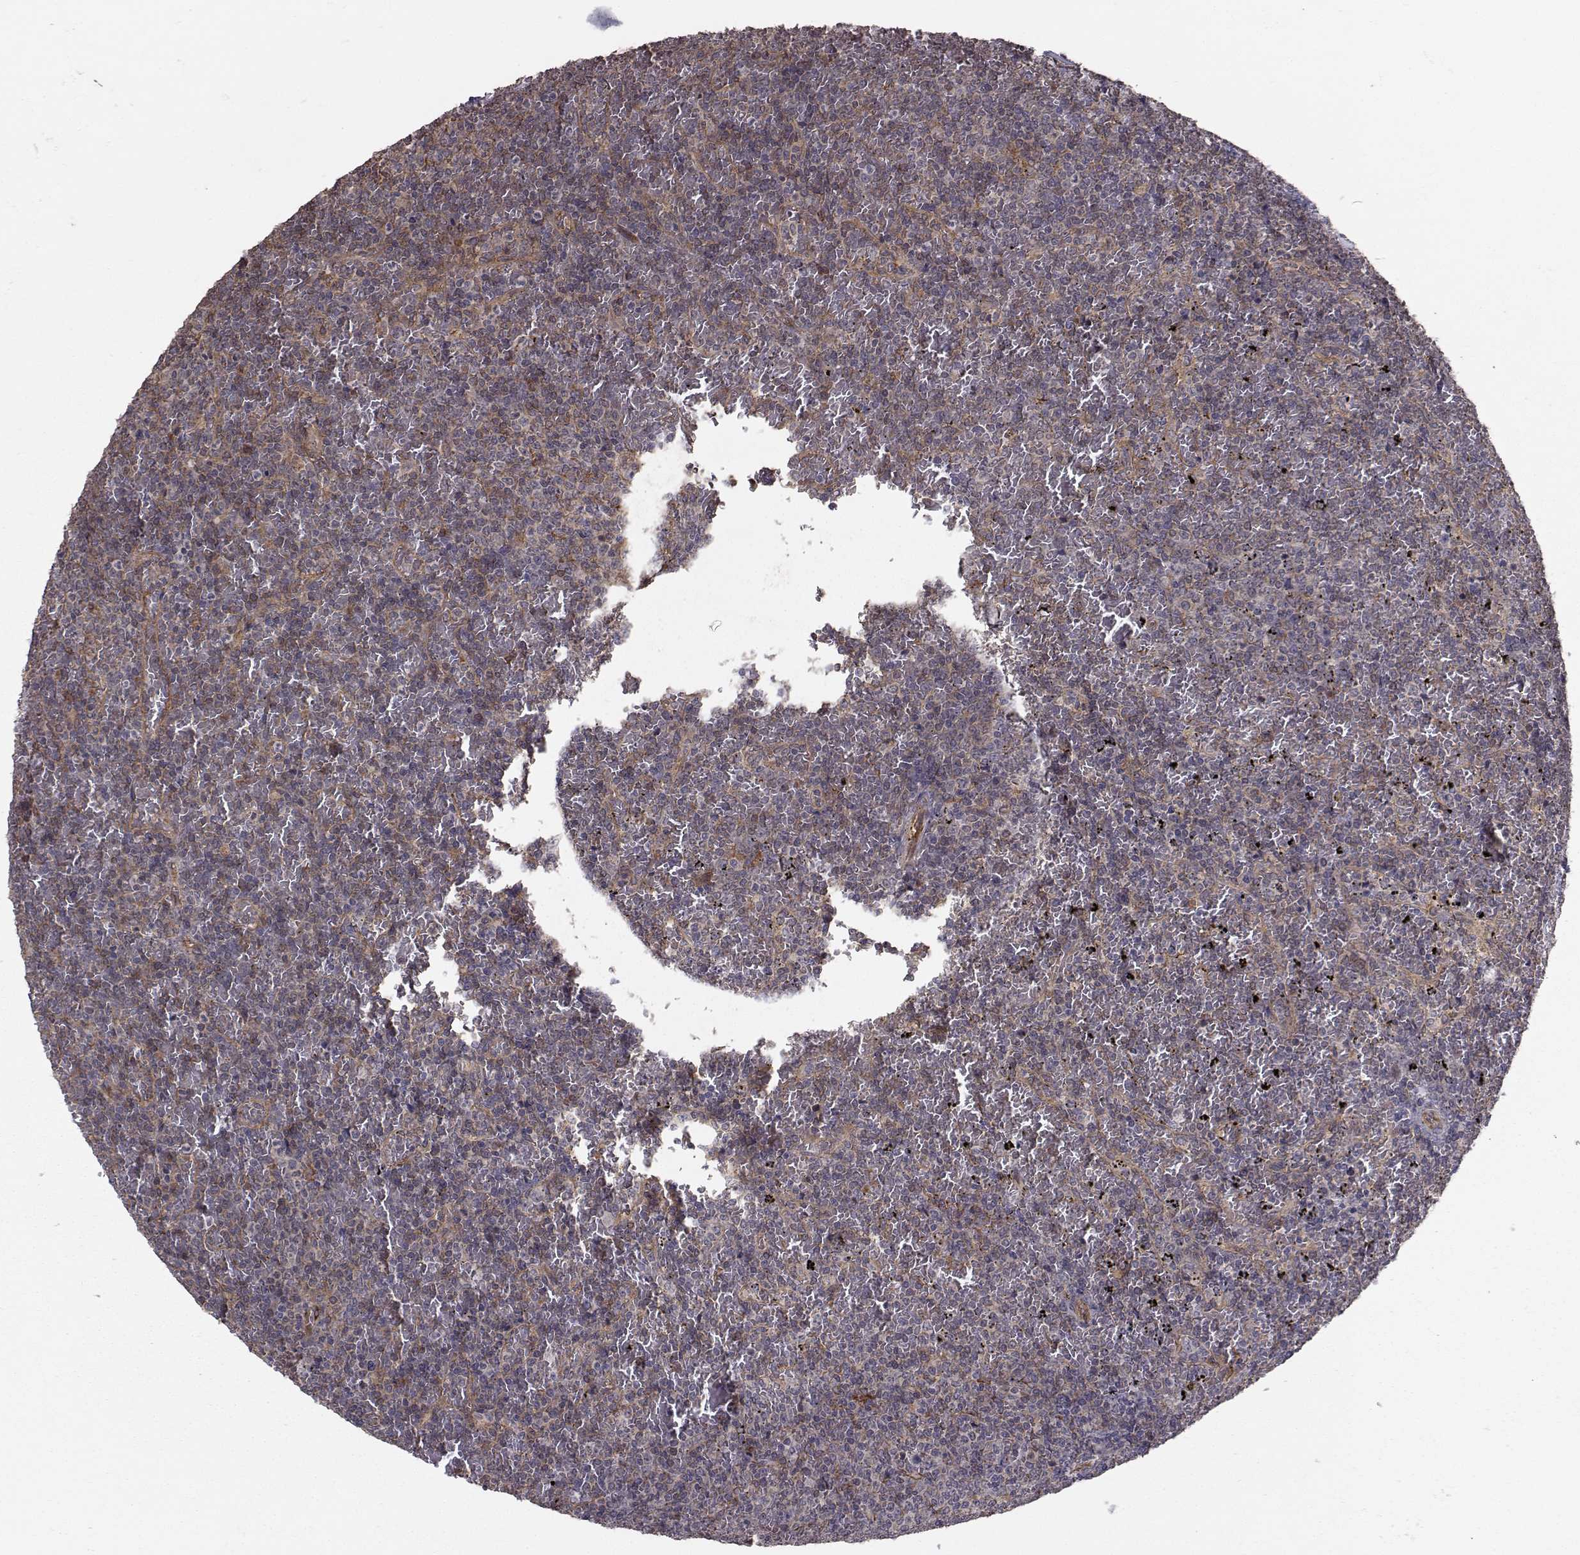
{"staining": {"intensity": "weak", "quantity": ">75%", "location": "cytoplasmic/membranous"}, "tissue": "lymphoma", "cell_type": "Tumor cells", "image_type": "cancer", "snomed": [{"axis": "morphology", "description": "Malignant lymphoma, non-Hodgkin's type, Low grade"}, {"axis": "topography", "description": "Spleen"}], "caption": "Tumor cells display weak cytoplasmic/membranous positivity in about >75% of cells in lymphoma.", "gene": "TRIP10", "patient": {"sex": "female", "age": 77}}